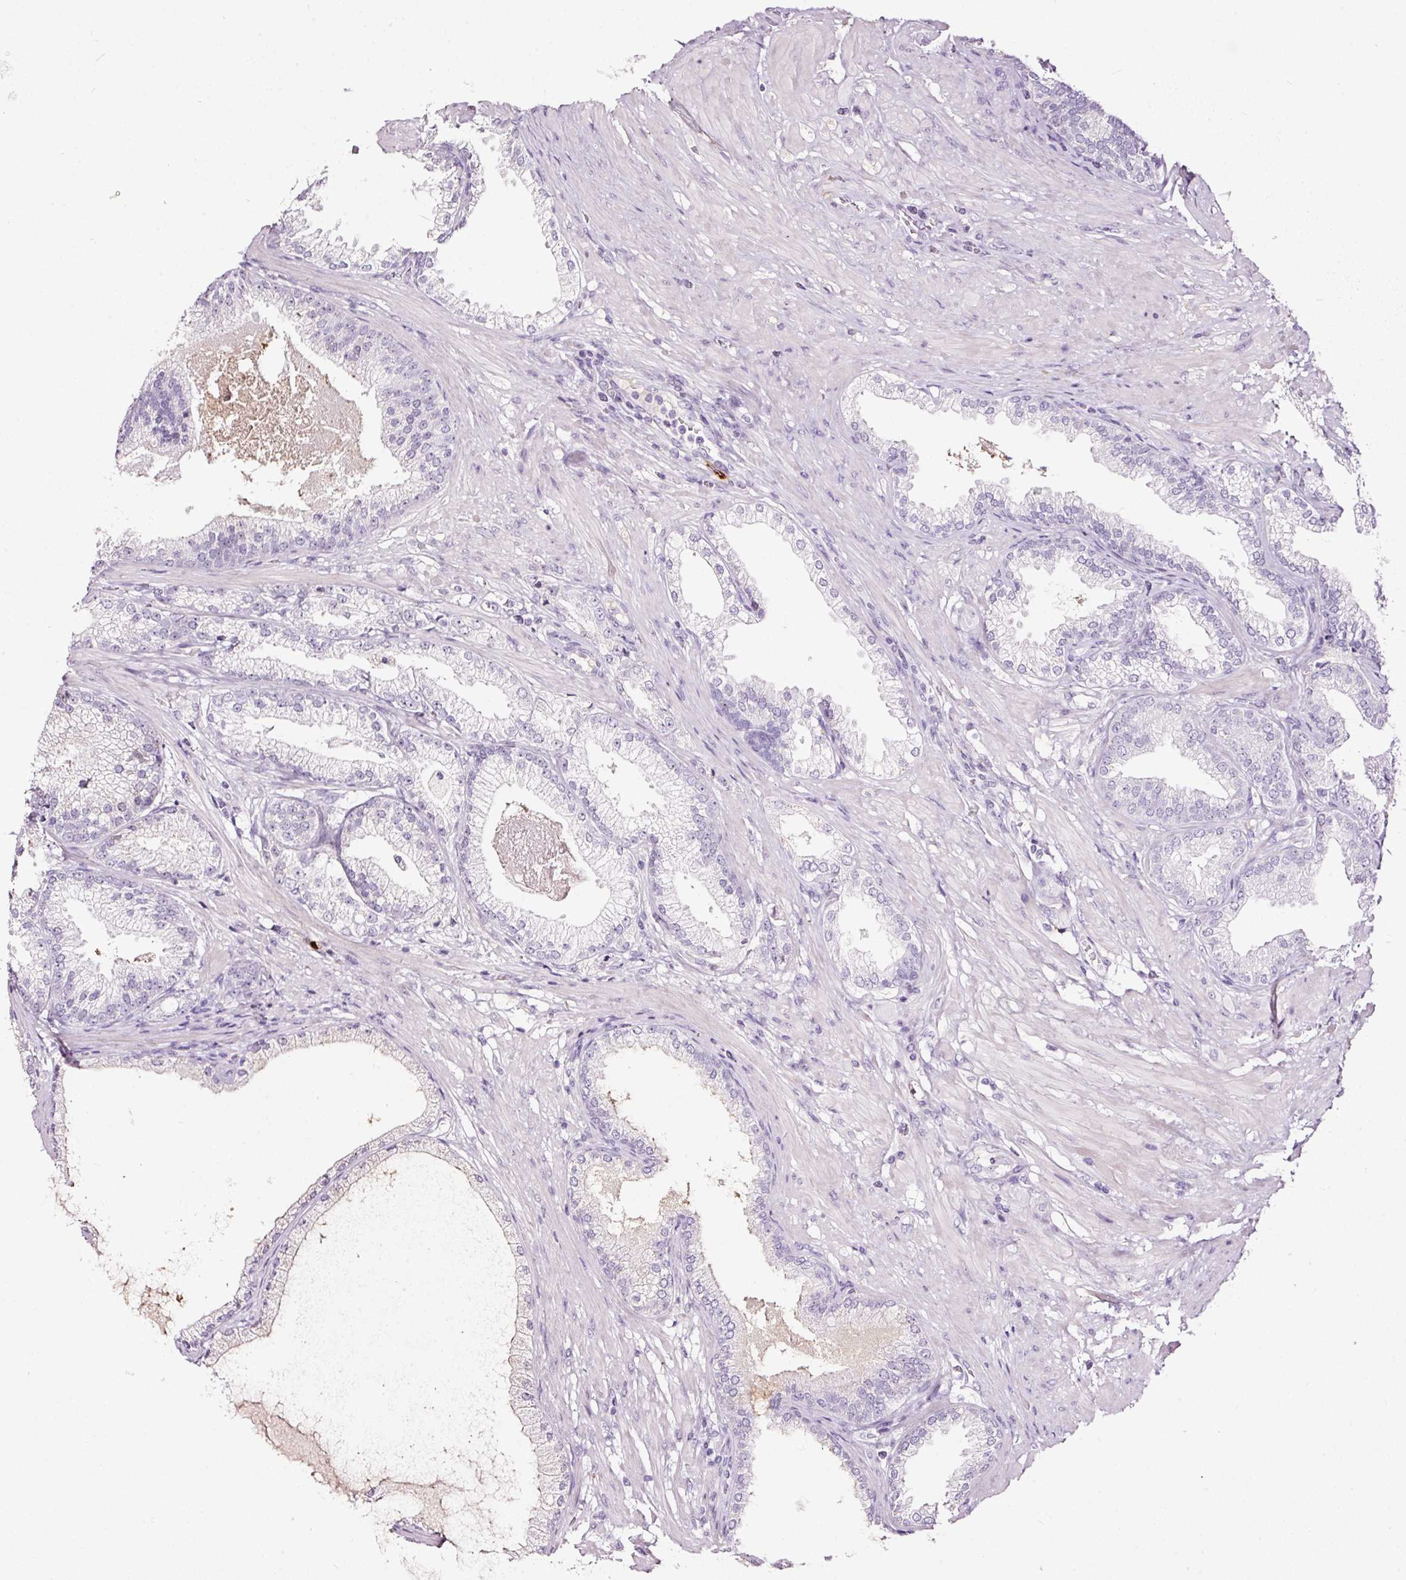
{"staining": {"intensity": "negative", "quantity": "none", "location": "none"}, "tissue": "prostate cancer", "cell_type": "Tumor cells", "image_type": "cancer", "snomed": [{"axis": "morphology", "description": "Adenocarcinoma, High grade"}, {"axis": "topography", "description": "Prostate"}], "caption": "A high-resolution micrograph shows immunohistochemistry staining of prostate adenocarcinoma (high-grade), which shows no significant expression in tumor cells.", "gene": "LAMP3", "patient": {"sex": "male", "age": 71}}